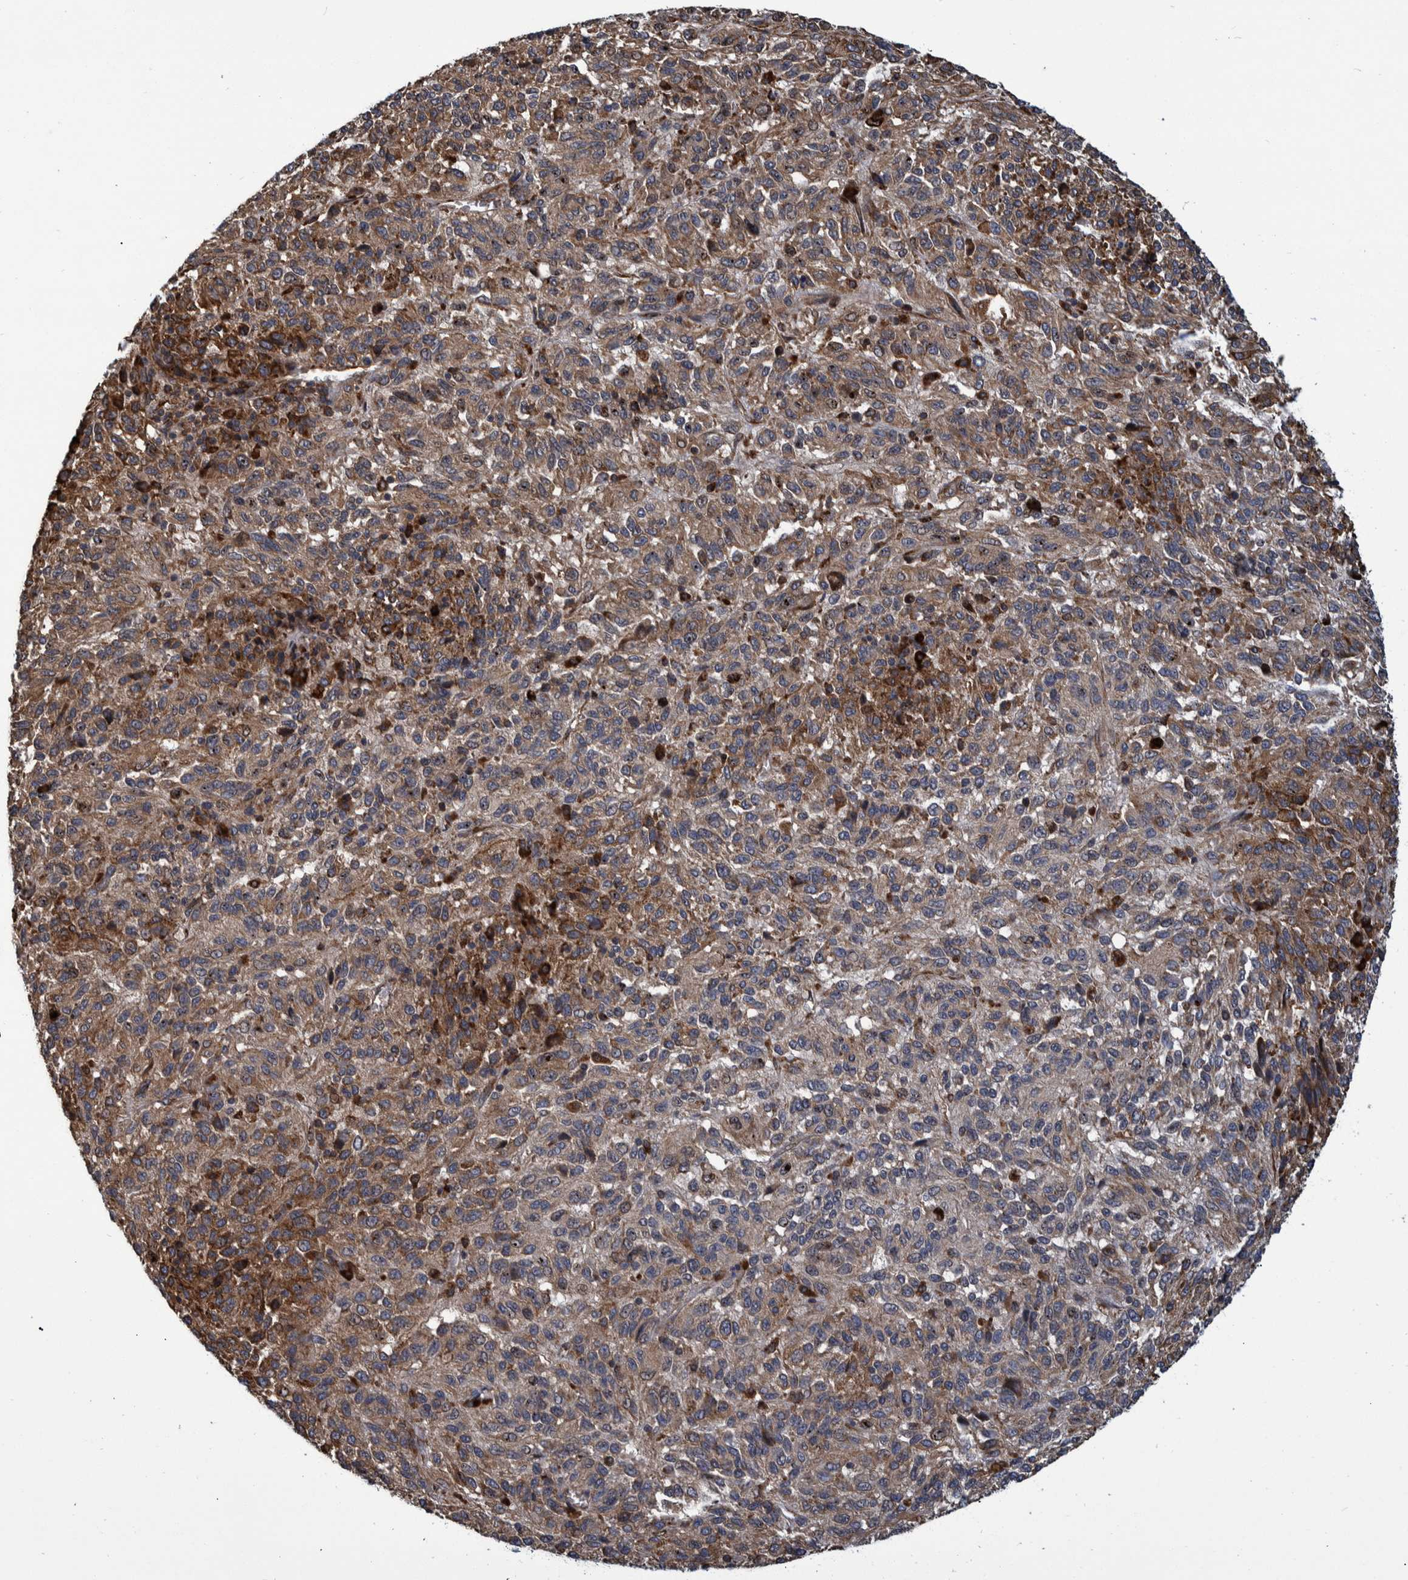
{"staining": {"intensity": "moderate", "quantity": ">75%", "location": "cytoplasmic/membranous"}, "tissue": "melanoma", "cell_type": "Tumor cells", "image_type": "cancer", "snomed": [{"axis": "morphology", "description": "Malignant melanoma, Metastatic site"}, {"axis": "topography", "description": "Lung"}], "caption": "Melanoma was stained to show a protein in brown. There is medium levels of moderate cytoplasmic/membranous staining in approximately >75% of tumor cells.", "gene": "SPAG5", "patient": {"sex": "male", "age": 64}}